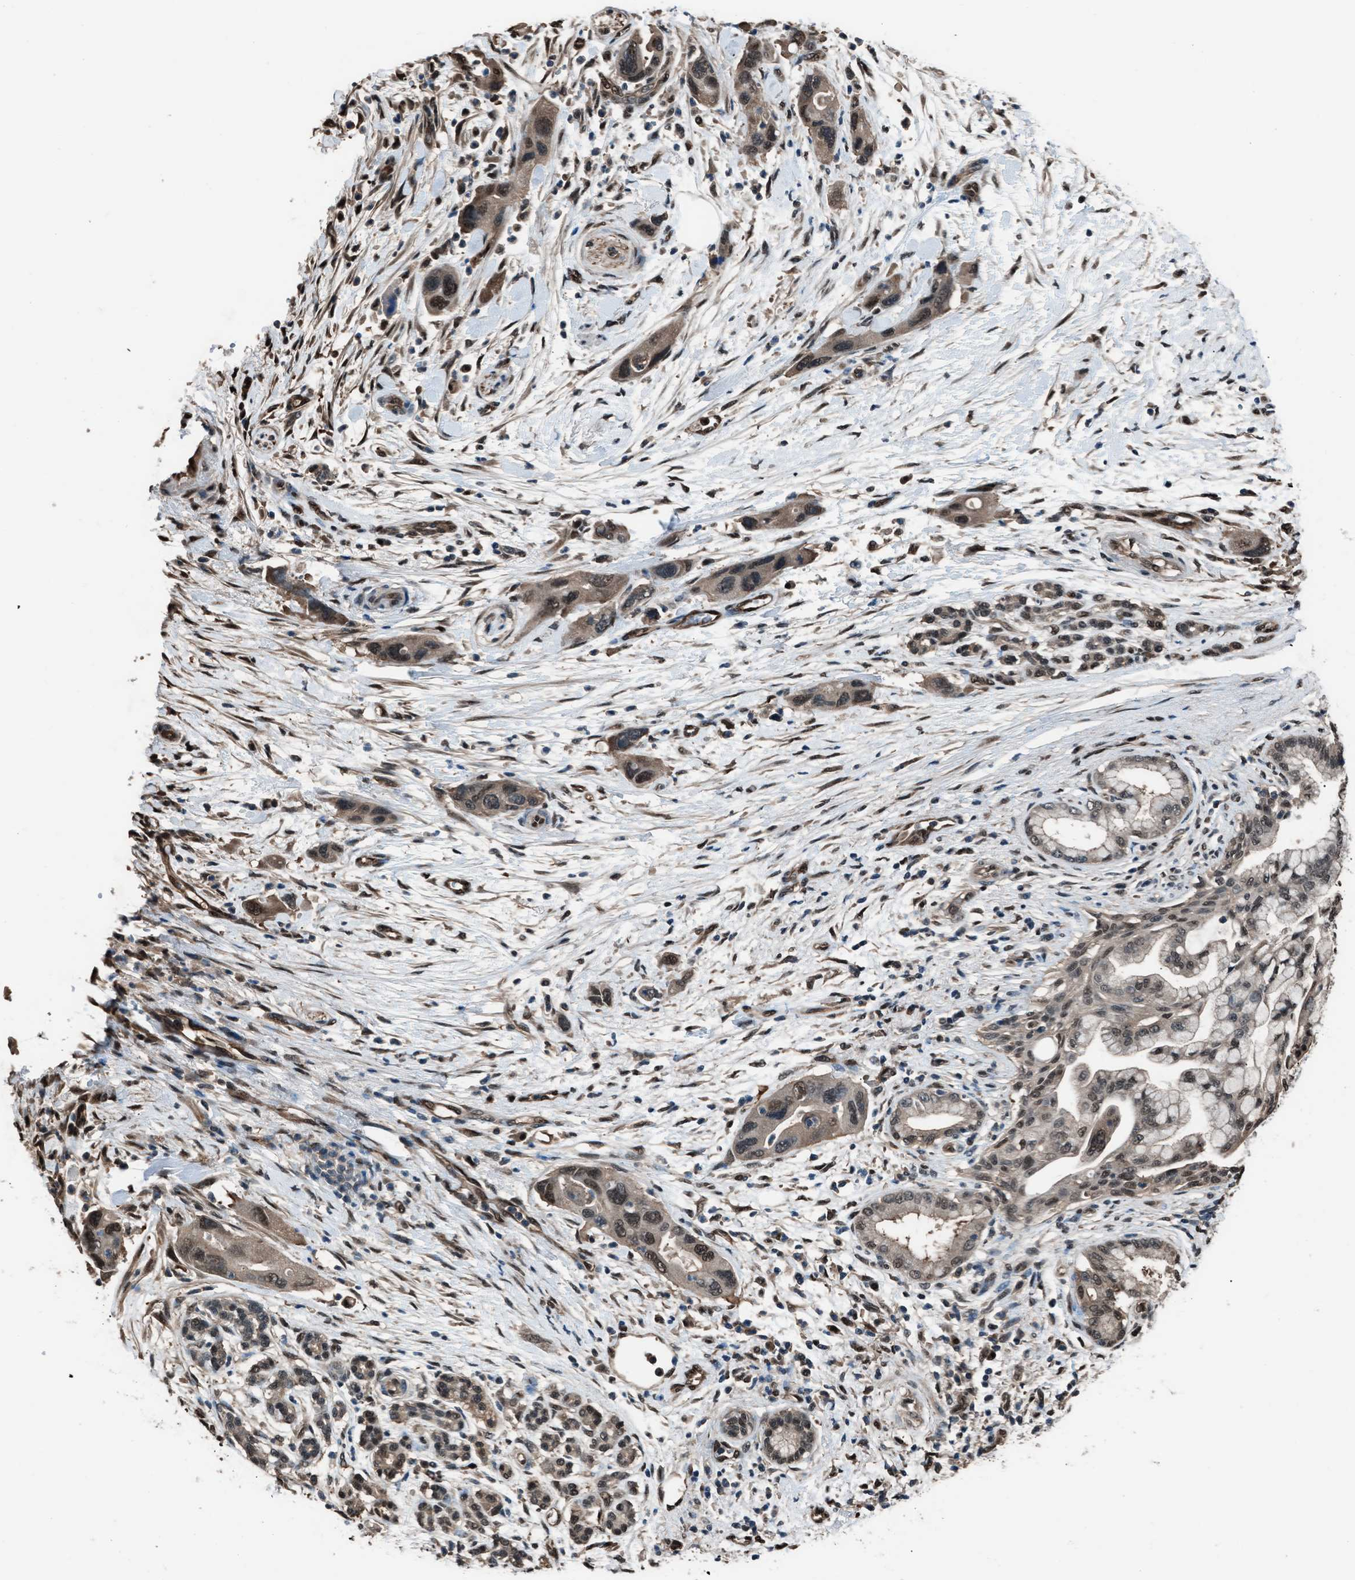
{"staining": {"intensity": "moderate", "quantity": "25%-75%", "location": "nuclear"}, "tissue": "pancreatic cancer", "cell_type": "Tumor cells", "image_type": "cancer", "snomed": [{"axis": "morphology", "description": "Normal tissue, NOS"}, {"axis": "morphology", "description": "Adenocarcinoma, NOS"}, {"axis": "topography", "description": "Pancreas"}], "caption": "Pancreatic adenocarcinoma was stained to show a protein in brown. There is medium levels of moderate nuclear positivity in approximately 25%-75% of tumor cells.", "gene": "YWHAG", "patient": {"sex": "female", "age": 71}}